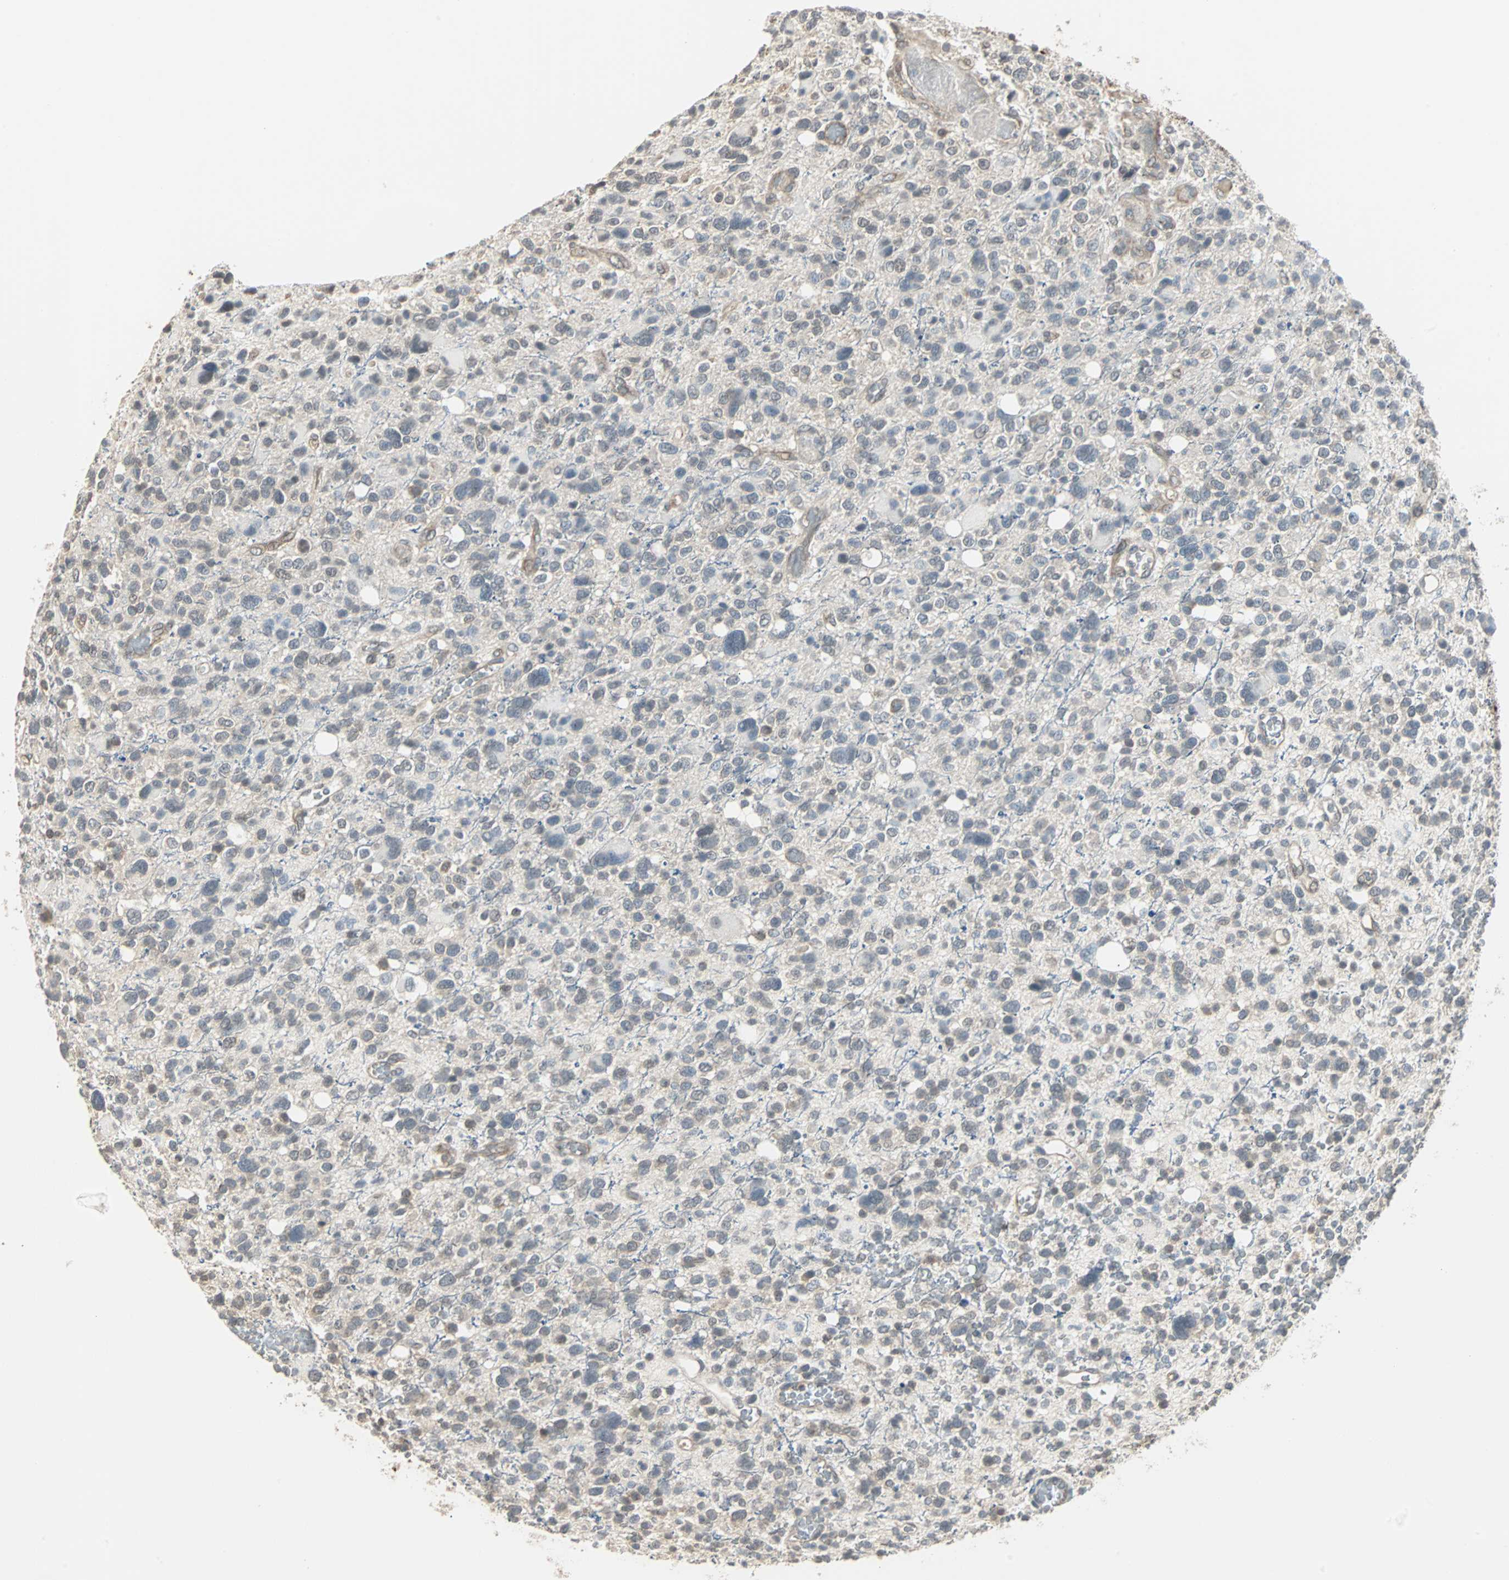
{"staining": {"intensity": "weak", "quantity": "<25%", "location": "cytoplasmic/membranous"}, "tissue": "glioma", "cell_type": "Tumor cells", "image_type": "cancer", "snomed": [{"axis": "morphology", "description": "Glioma, malignant, High grade"}, {"axis": "topography", "description": "Brain"}], "caption": "Protein analysis of malignant high-grade glioma exhibits no significant staining in tumor cells.", "gene": "CMC2", "patient": {"sex": "male", "age": 48}}